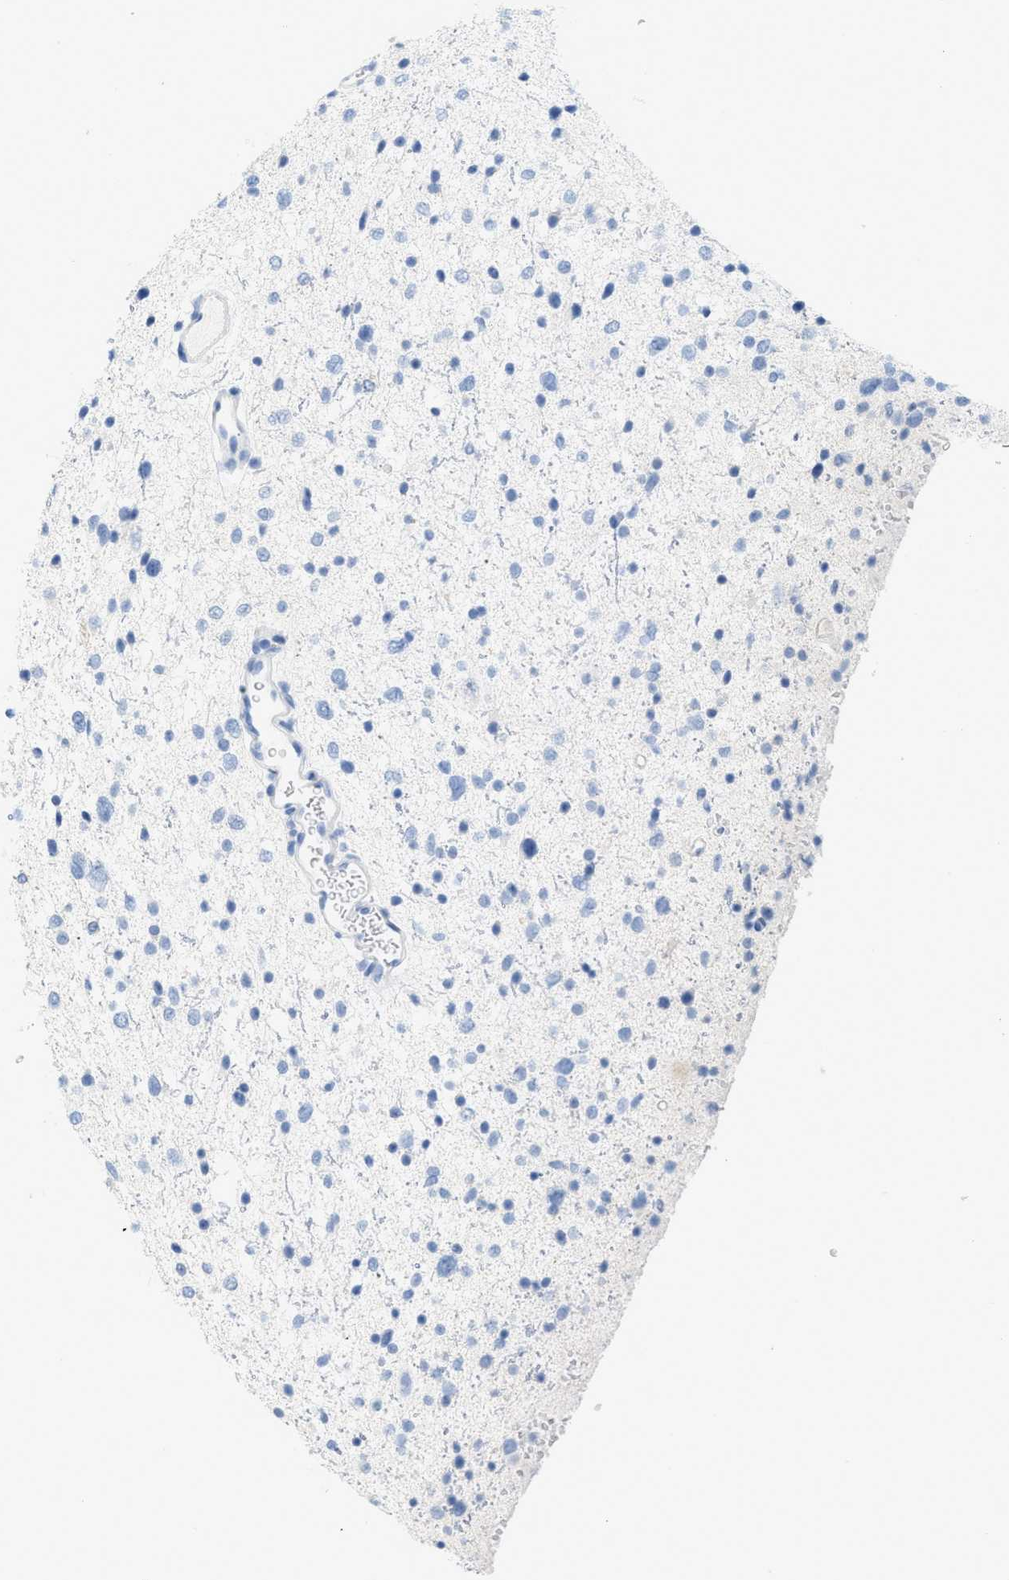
{"staining": {"intensity": "negative", "quantity": "none", "location": "none"}, "tissue": "glioma", "cell_type": "Tumor cells", "image_type": "cancer", "snomed": [{"axis": "morphology", "description": "Glioma, malignant, Low grade"}, {"axis": "topography", "description": "Brain"}], "caption": "A photomicrograph of human malignant low-grade glioma is negative for staining in tumor cells.", "gene": "PAPPA", "patient": {"sex": "female", "age": 37}}